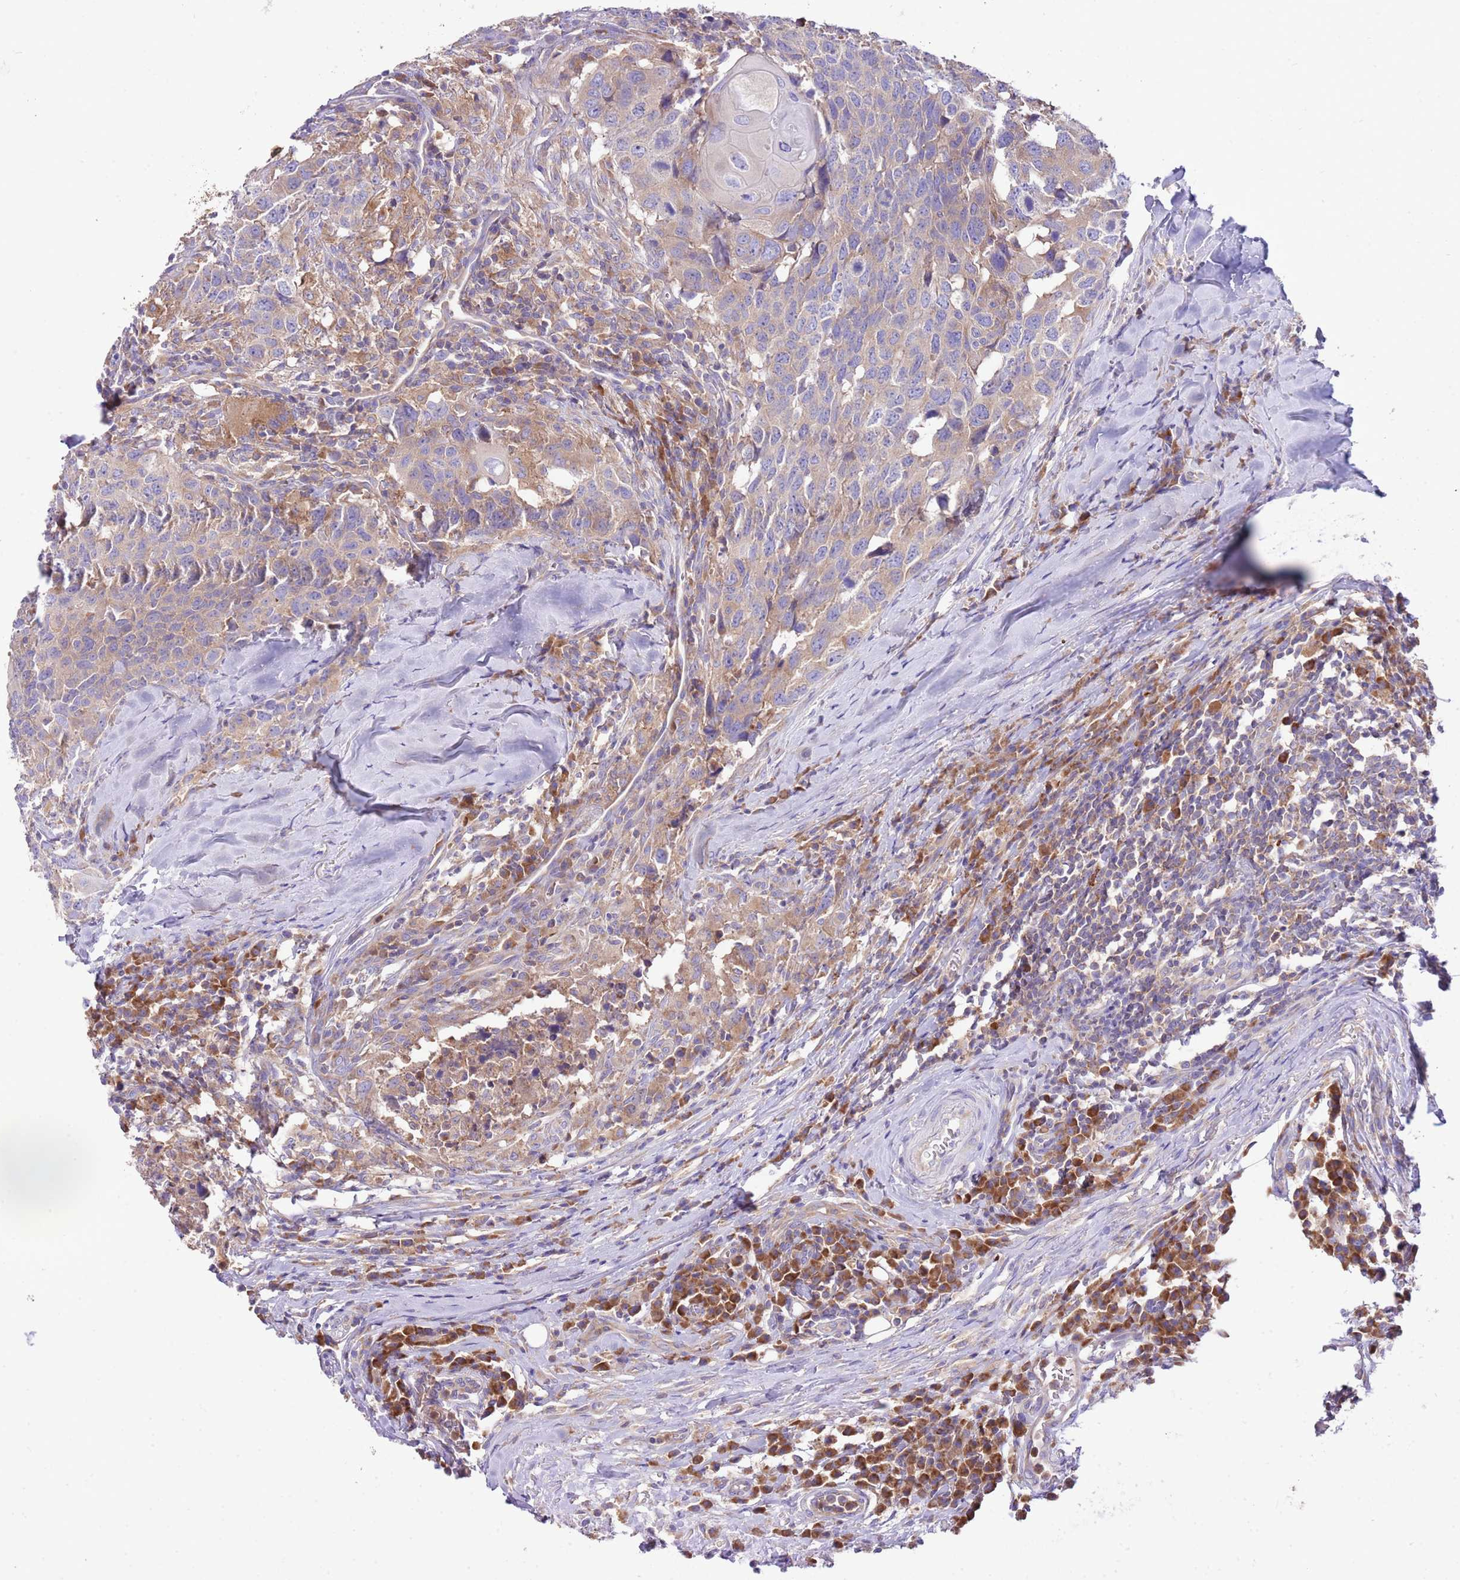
{"staining": {"intensity": "moderate", "quantity": ">75%", "location": "cytoplasmic/membranous"}, "tissue": "head and neck cancer", "cell_type": "Tumor cells", "image_type": "cancer", "snomed": [{"axis": "morphology", "description": "Normal tissue, NOS"}, {"axis": "morphology", "description": "Squamous cell carcinoma, NOS"}, {"axis": "topography", "description": "Skeletal muscle"}, {"axis": "topography", "description": "Vascular tissue"}, {"axis": "topography", "description": "Peripheral nerve tissue"}, {"axis": "topography", "description": "Head-Neck"}], "caption": "An immunohistochemistry (IHC) photomicrograph of neoplastic tissue is shown. Protein staining in brown shows moderate cytoplasmic/membranous positivity in head and neck cancer (squamous cell carcinoma) within tumor cells. Immunohistochemistry stains the protein of interest in brown and the nuclei are stained blue.", "gene": "RPS10", "patient": {"sex": "male", "age": 66}}